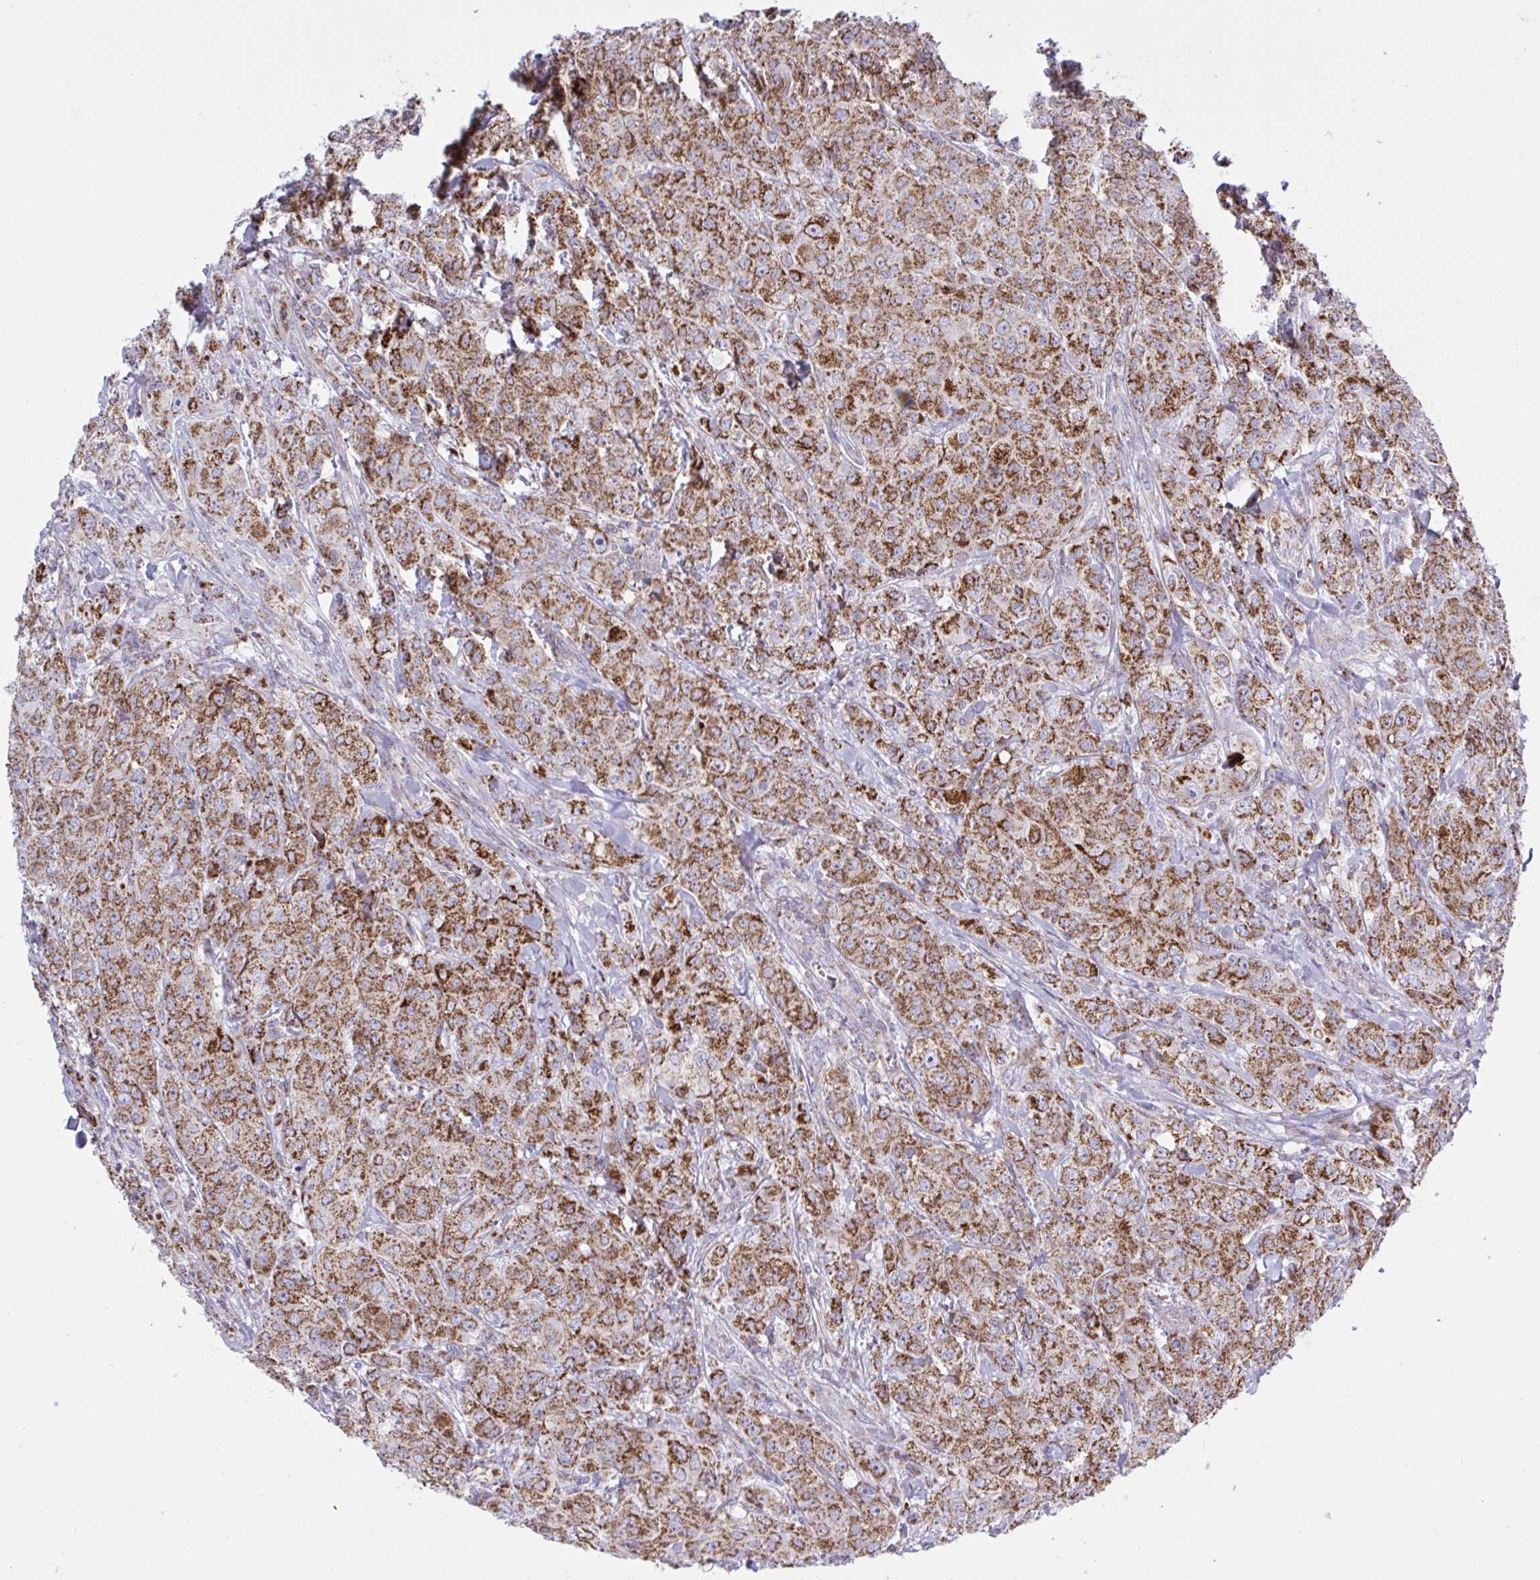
{"staining": {"intensity": "moderate", "quantity": ">75%", "location": "cytoplasmic/membranous"}, "tissue": "breast cancer", "cell_type": "Tumor cells", "image_type": "cancer", "snomed": [{"axis": "morphology", "description": "Normal tissue, NOS"}, {"axis": "morphology", "description": "Duct carcinoma"}, {"axis": "topography", "description": "Breast"}], "caption": "Immunohistochemical staining of intraductal carcinoma (breast) exhibits medium levels of moderate cytoplasmic/membranous positivity in about >75% of tumor cells. The staining was performed using DAB (3,3'-diaminobenzidine) to visualize the protein expression in brown, while the nuclei were stained in blue with hematoxylin (Magnification: 20x).", "gene": "HSPE1", "patient": {"sex": "female", "age": 43}}